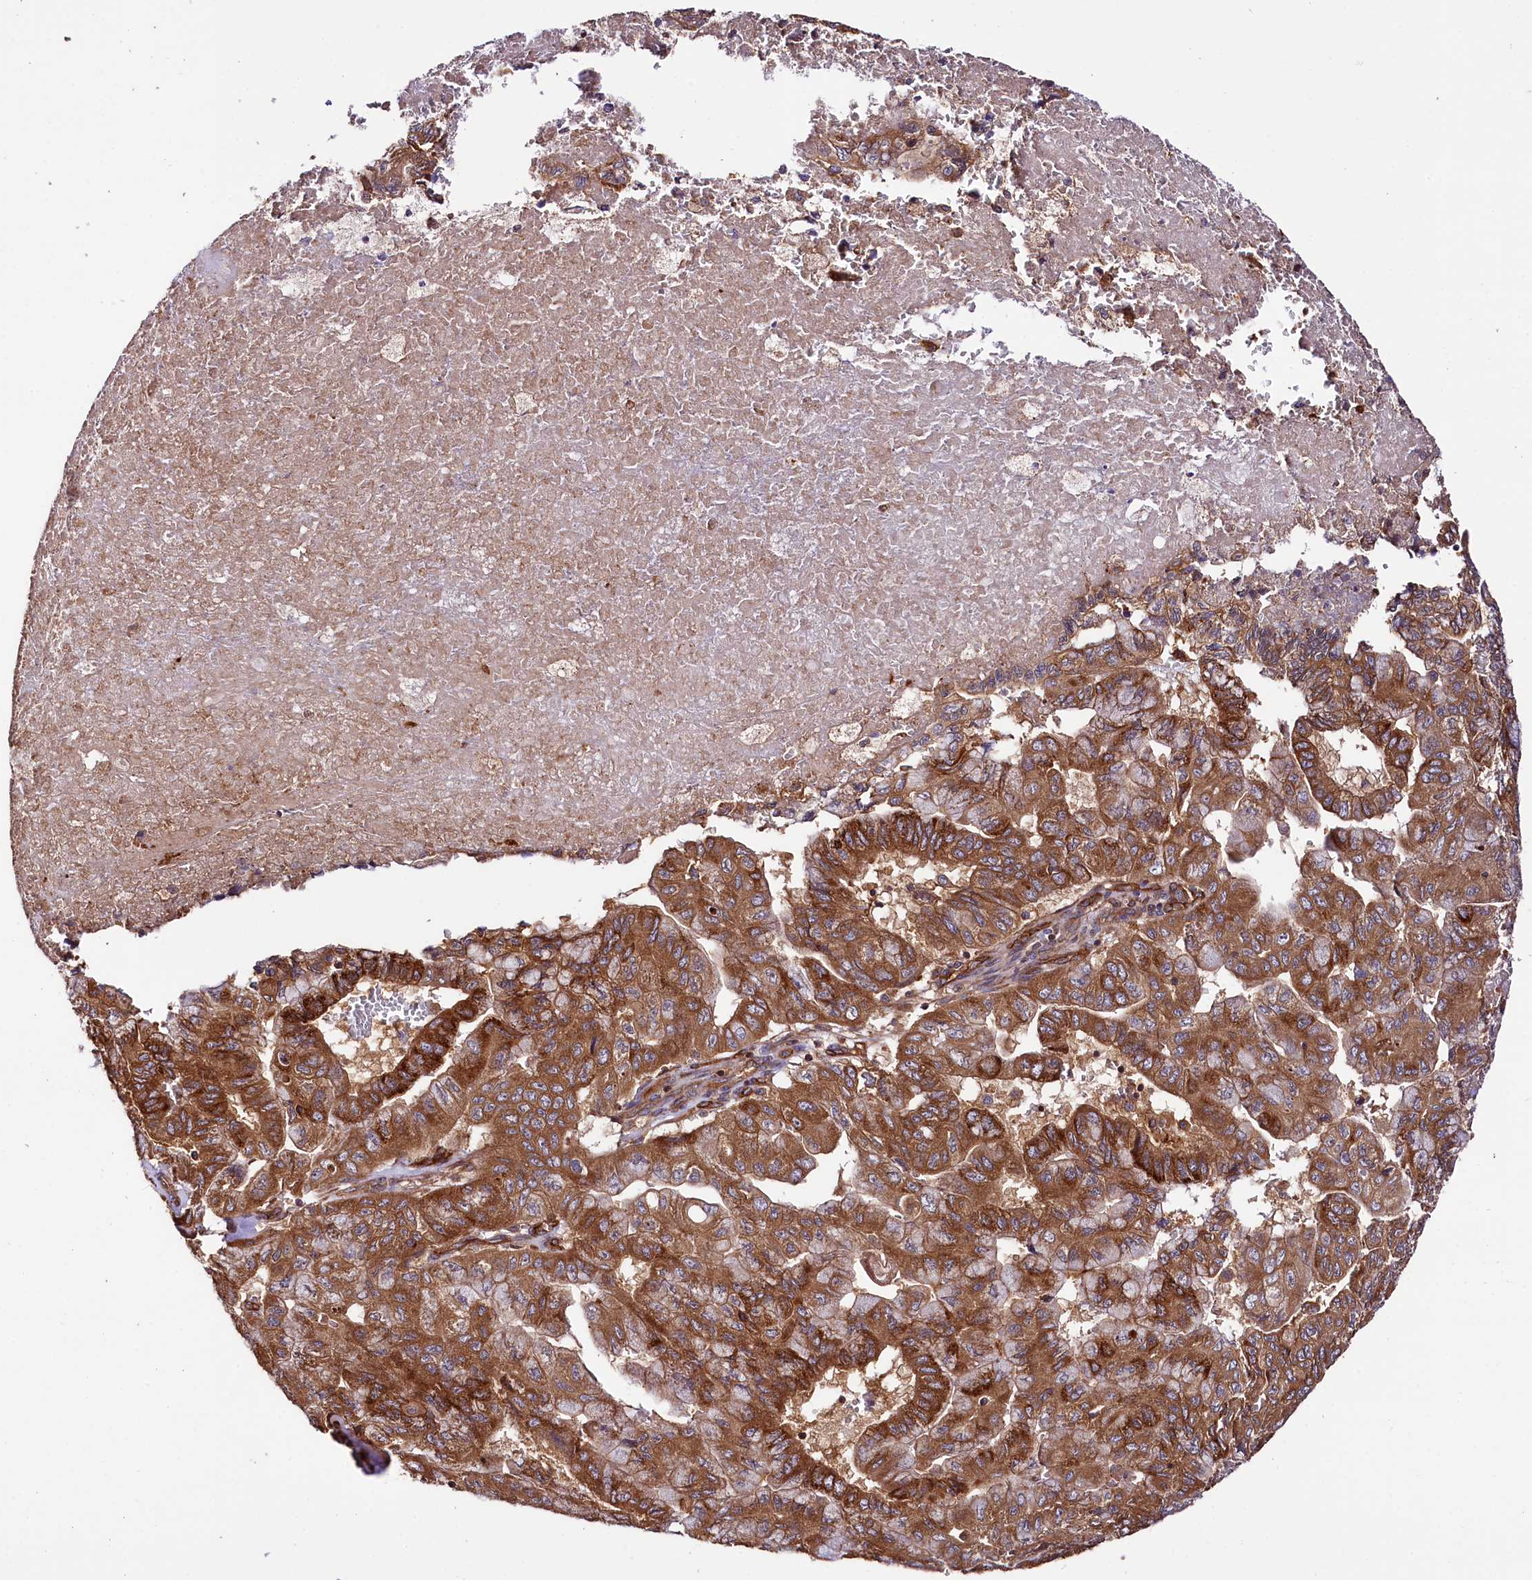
{"staining": {"intensity": "moderate", "quantity": ">75%", "location": "cytoplasmic/membranous"}, "tissue": "pancreatic cancer", "cell_type": "Tumor cells", "image_type": "cancer", "snomed": [{"axis": "morphology", "description": "Adenocarcinoma, NOS"}, {"axis": "topography", "description": "Pancreas"}], "caption": "A medium amount of moderate cytoplasmic/membranous staining is present in about >75% of tumor cells in pancreatic cancer tissue.", "gene": "CEP295", "patient": {"sex": "male", "age": 51}}